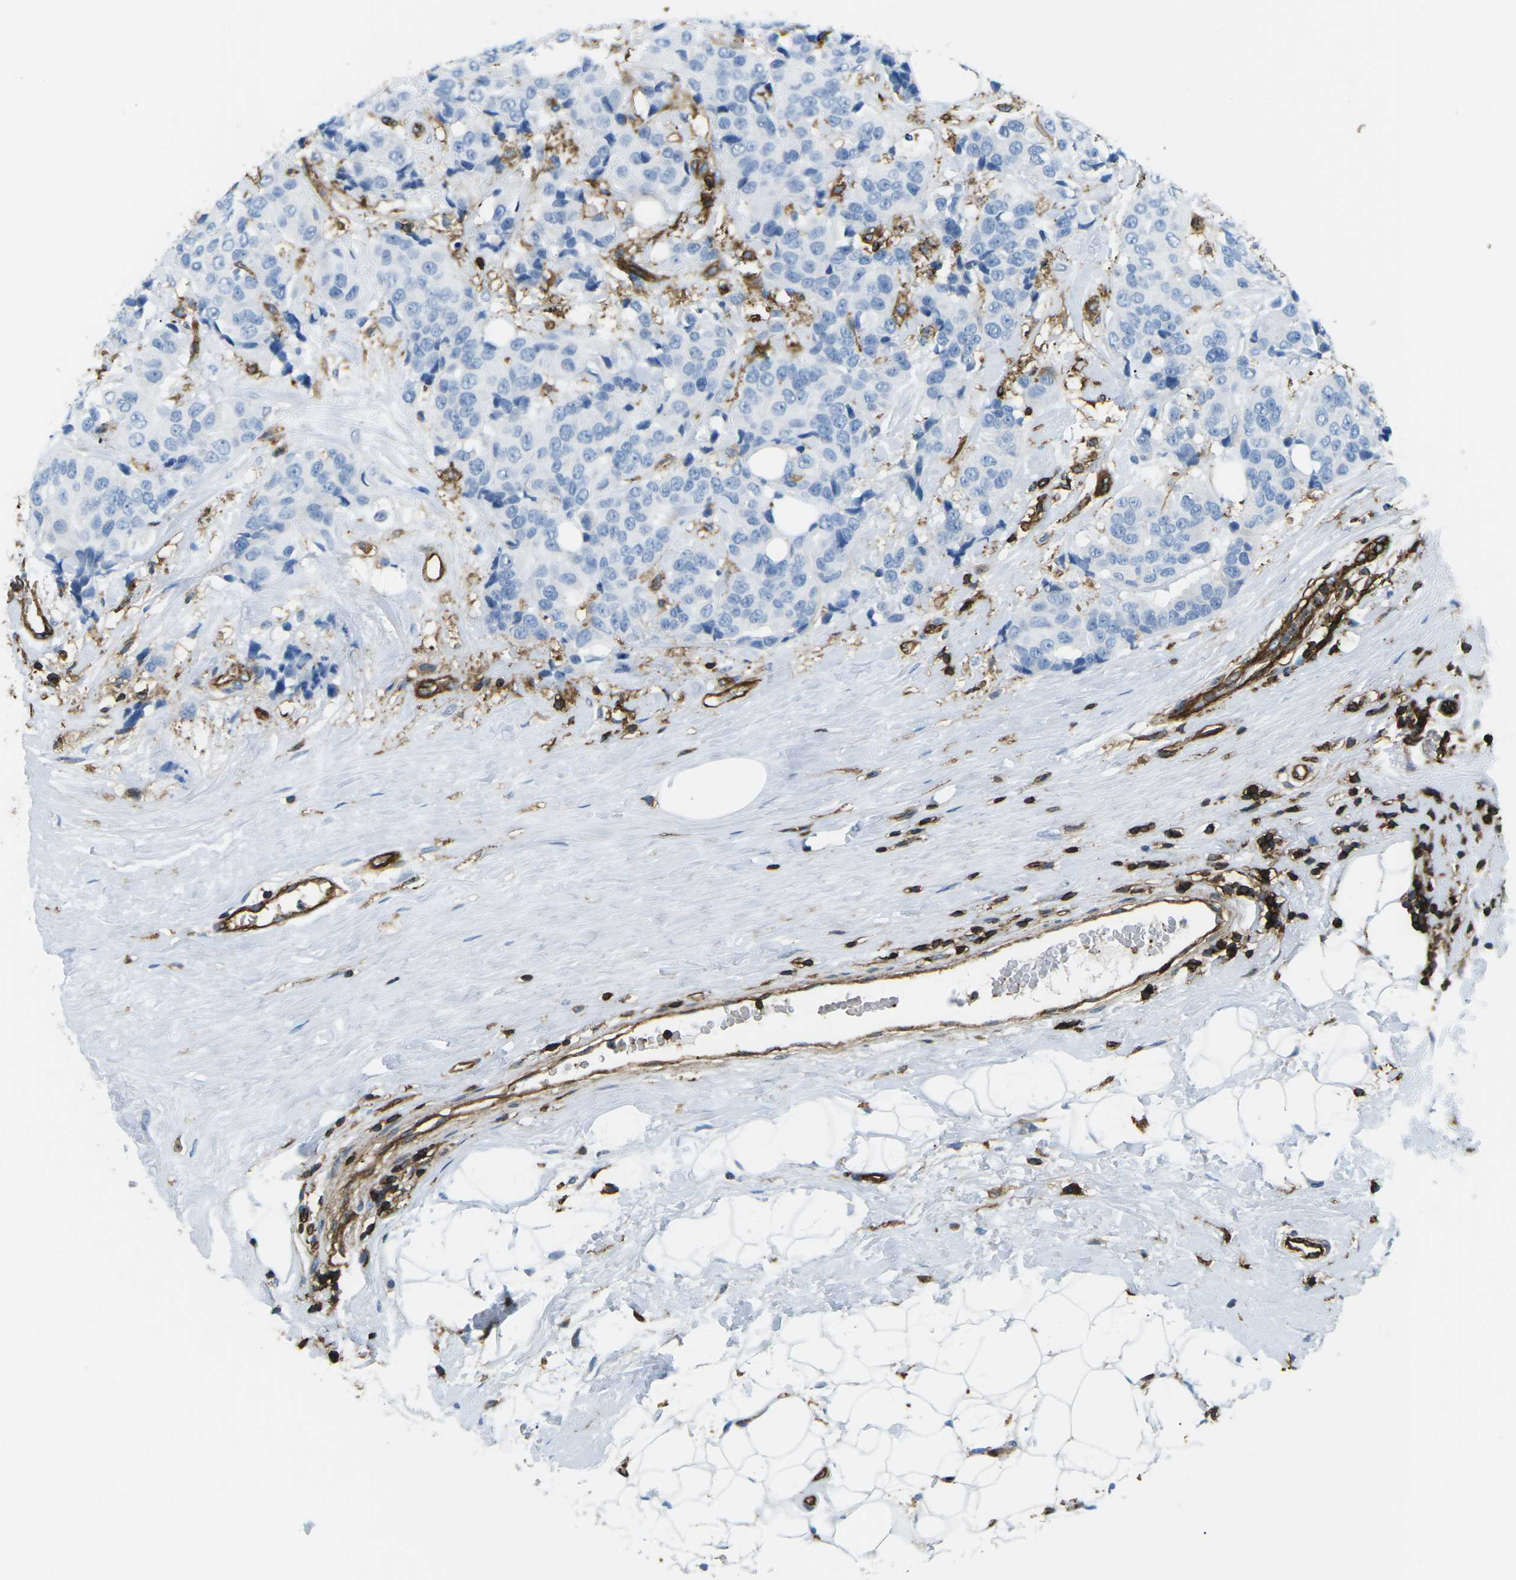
{"staining": {"intensity": "negative", "quantity": "none", "location": "none"}, "tissue": "breast cancer", "cell_type": "Tumor cells", "image_type": "cancer", "snomed": [{"axis": "morphology", "description": "Normal tissue, NOS"}, {"axis": "morphology", "description": "Duct carcinoma"}, {"axis": "topography", "description": "Breast"}], "caption": "This is a image of immunohistochemistry (IHC) staining of infiltrating ductal carcinoma (breast), which shows no expression in tumor cells.", "gene": "HLA-B", "patient": {"sex": "female", "age": 39}}